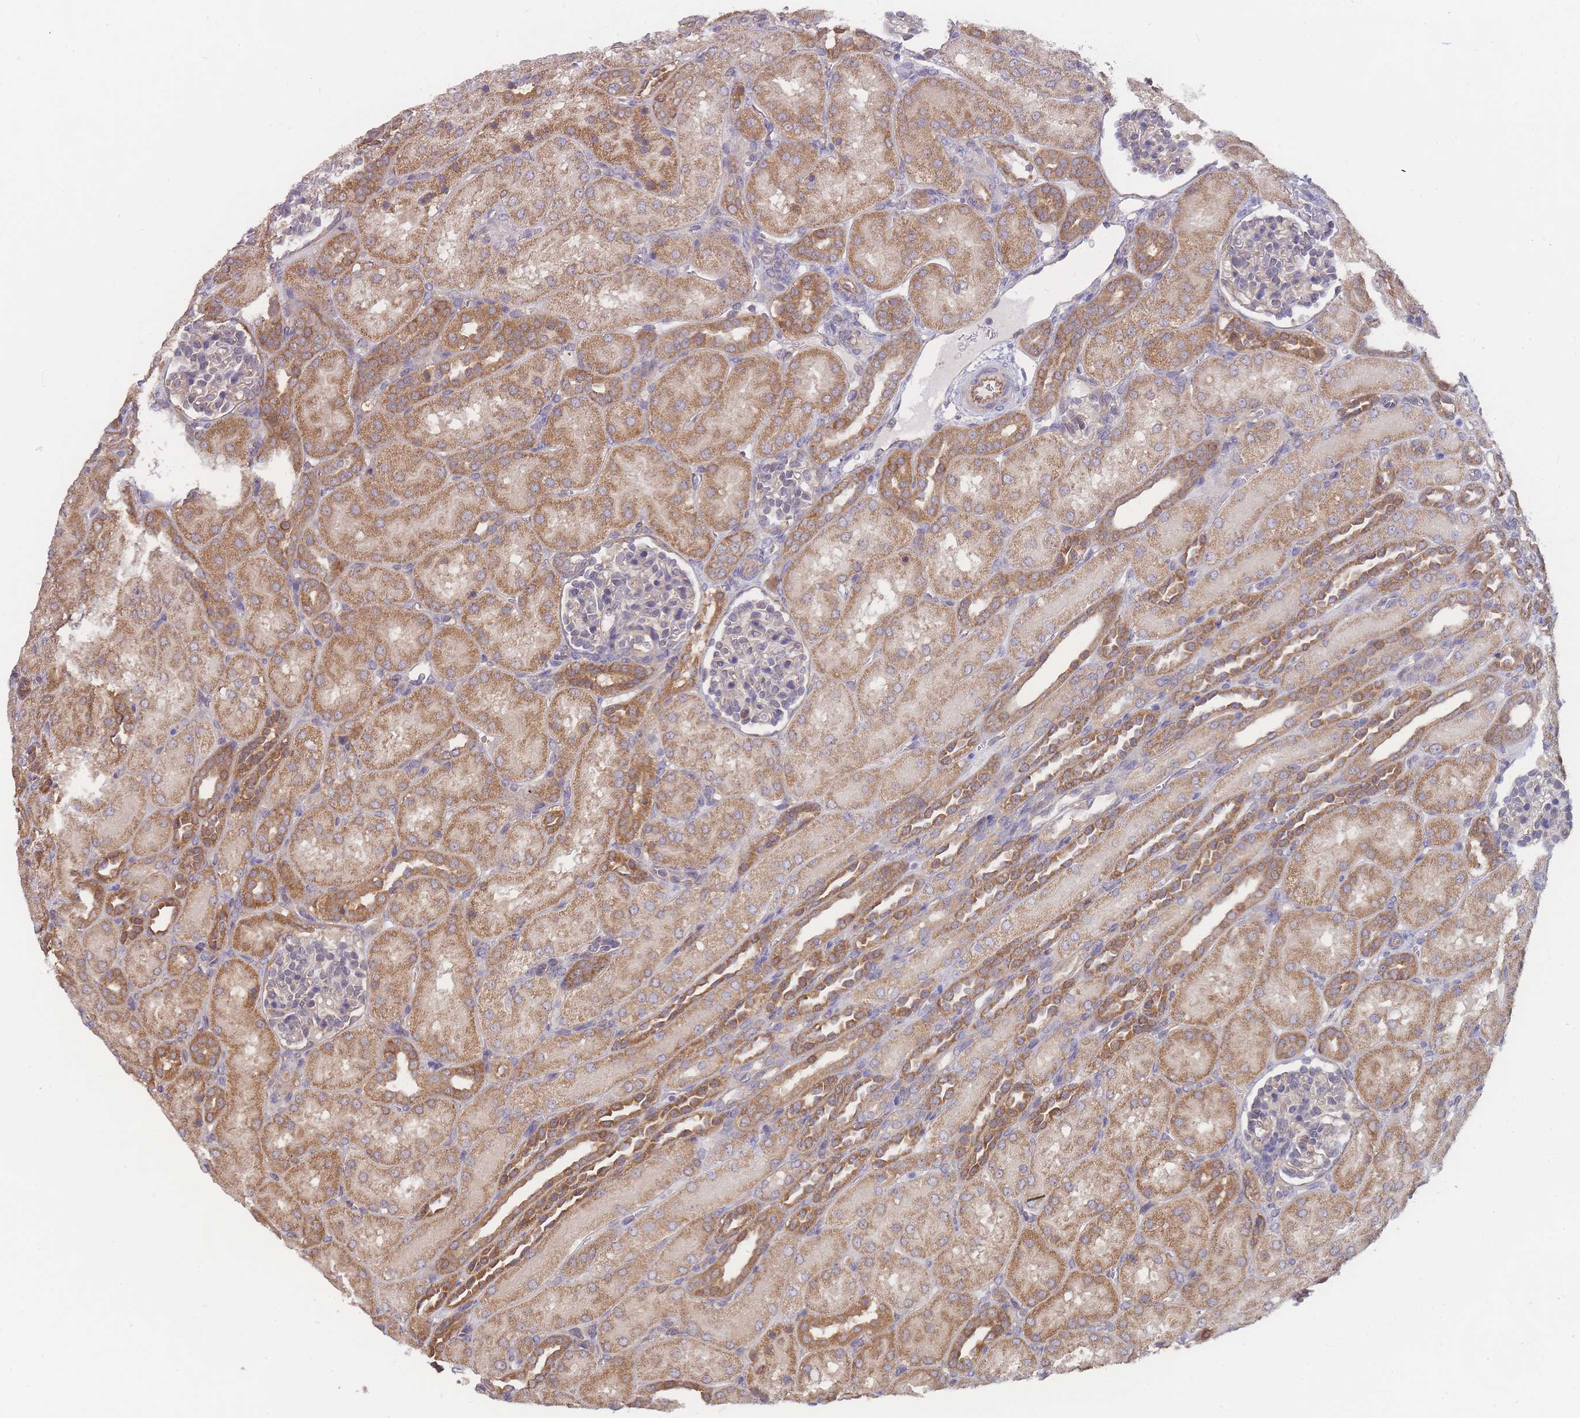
{"staining": {"intensity": "weak", "quantity": "<25%", "location": "cytoplasmic/membranous"}, "tissue": "kidney", "cell_type": "Cells in glomeruli", "image_type": "normal", "snomed": [{"axis": "morphology", "description": "Normal tissue, NOS"}, {"axis": "topography", "description": "Kidney"}], "caption": "Cells in glomeruli show no significant protein expression in benign kidney. (DAB (3,3'-diaminobenzidine) IHC, high magnification).", "gene": "MRPS18B", "patient": {"sex": "male", "age": 1}}